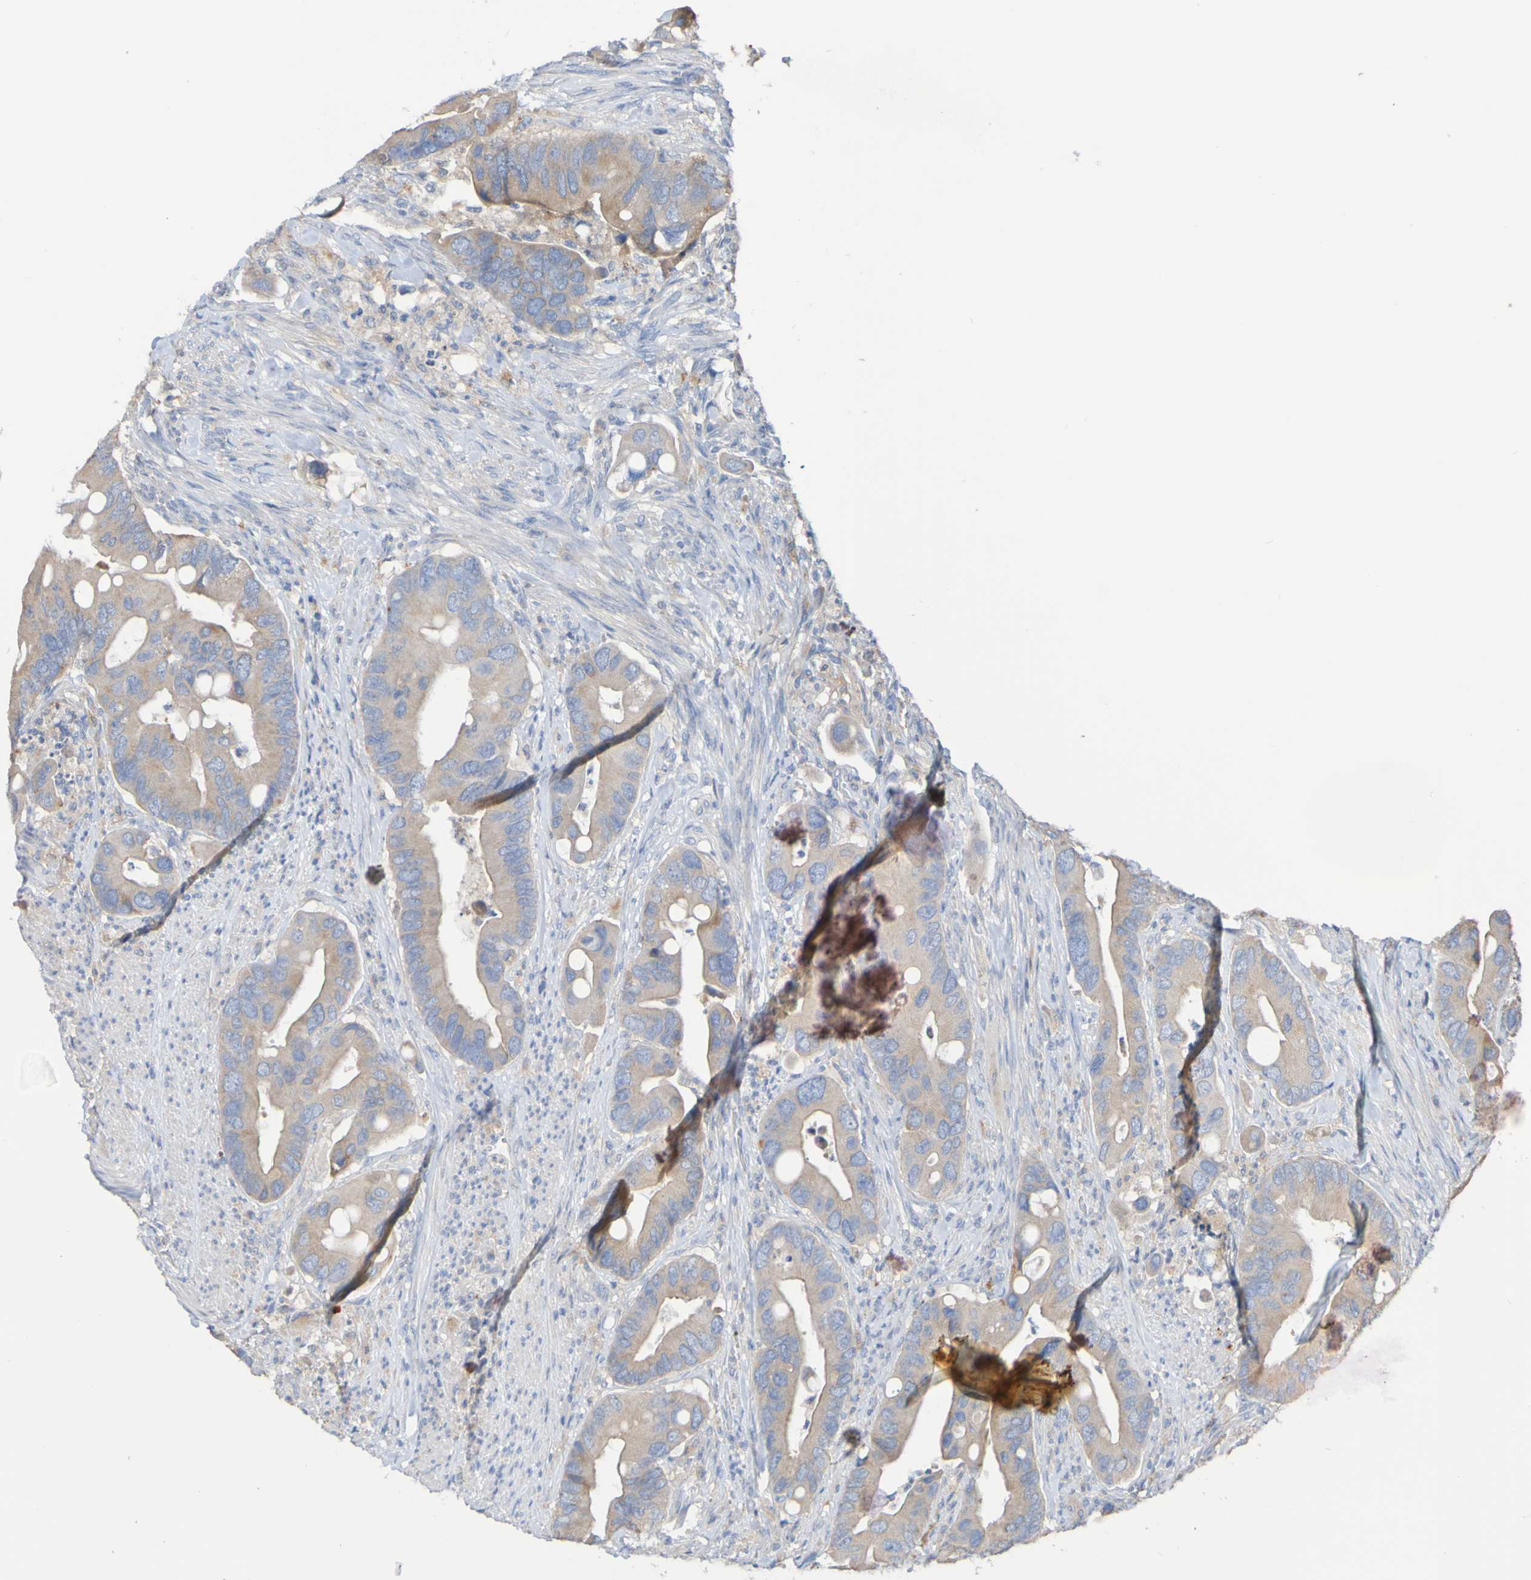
{"staining": {"intensity": "weak", "quantity": ">75%", "location": "cytoplasmic/membranous"}, "tissue": "colorectal cancer", "cell_type": "Tumor cells", "image_type": "cancer", "snomed": [{"axis": "morphology", "description": "Adenocarcinoma, NOS"}, {"axis": "topography", "description": "Rectum"}], "caption": "Colorectal adenocarcinoma stained for a protein exhibits weak cytoplasmic/membranous positivity in tumor cells. Immunohistochemistry stains the protein in brown and the nuclei are stained blue.", "gene": "PHYH", "patient": {"sex": "female", "age": 57}}